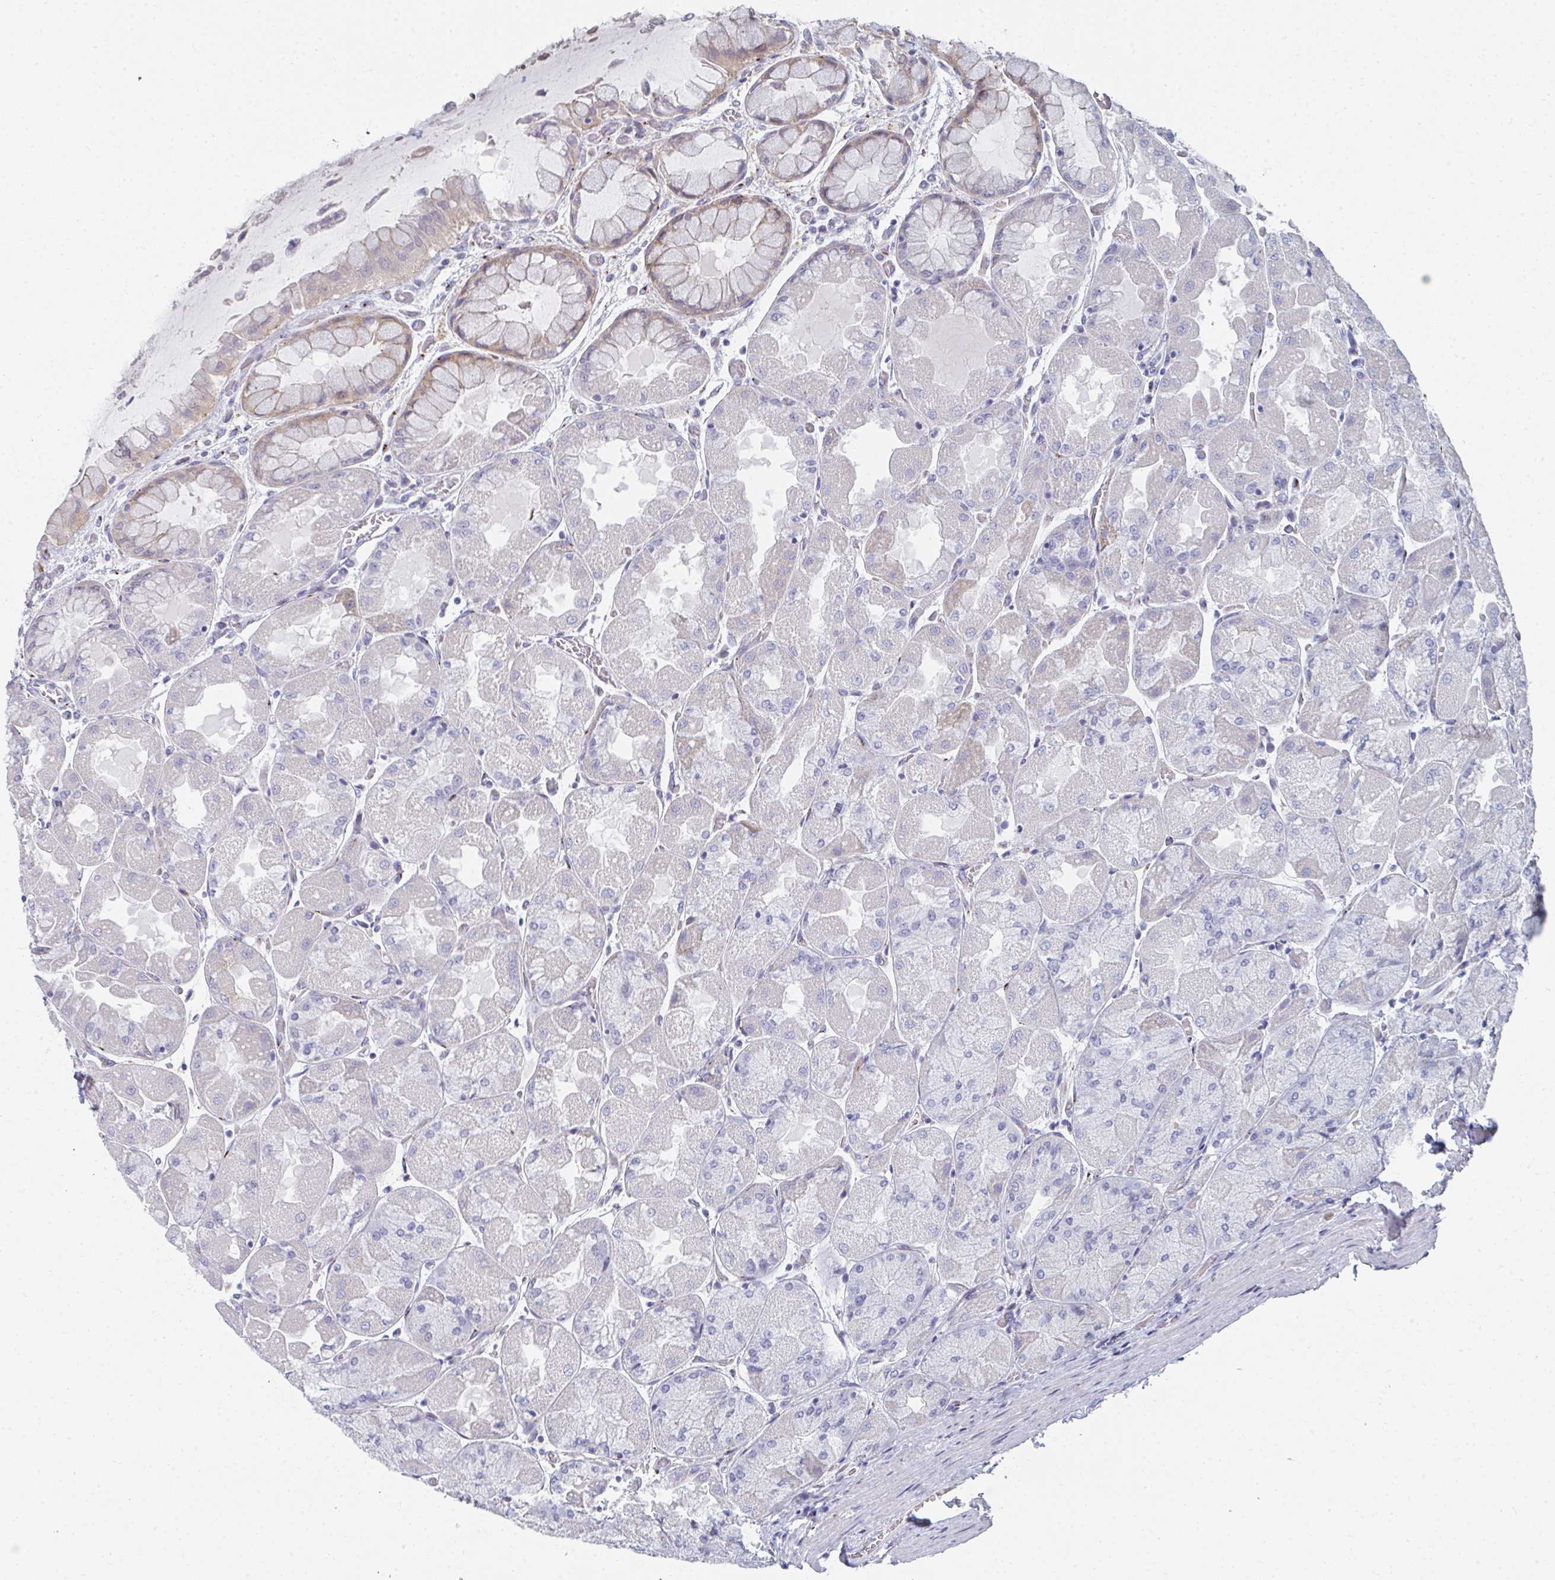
{"staining": {"intensity": "weak", "quantity": "<25%", "location": "cytoplasmic/membranous"}, "tissue": "stomach", "cell_type": "Glandular cells", "image_type": "normal", "snomed": [{"axis": "morphology", "description": "Normal tissue, NOS"}, {"axis": "topography", "description": "Stomach"}], "caption": "The immunohistochemistry (IHC) histopathology image has no significant staining in glandular cells of stomach. (Stains: DAB (3,3'-diaminobenzidine) immunohistochemistry (IHC) with hematoxylin counter stain, Microscopy: brightfield microscopy at high magnification).", "gene": "PSMG1", "patient": {"sex": "female", "age": 61}}